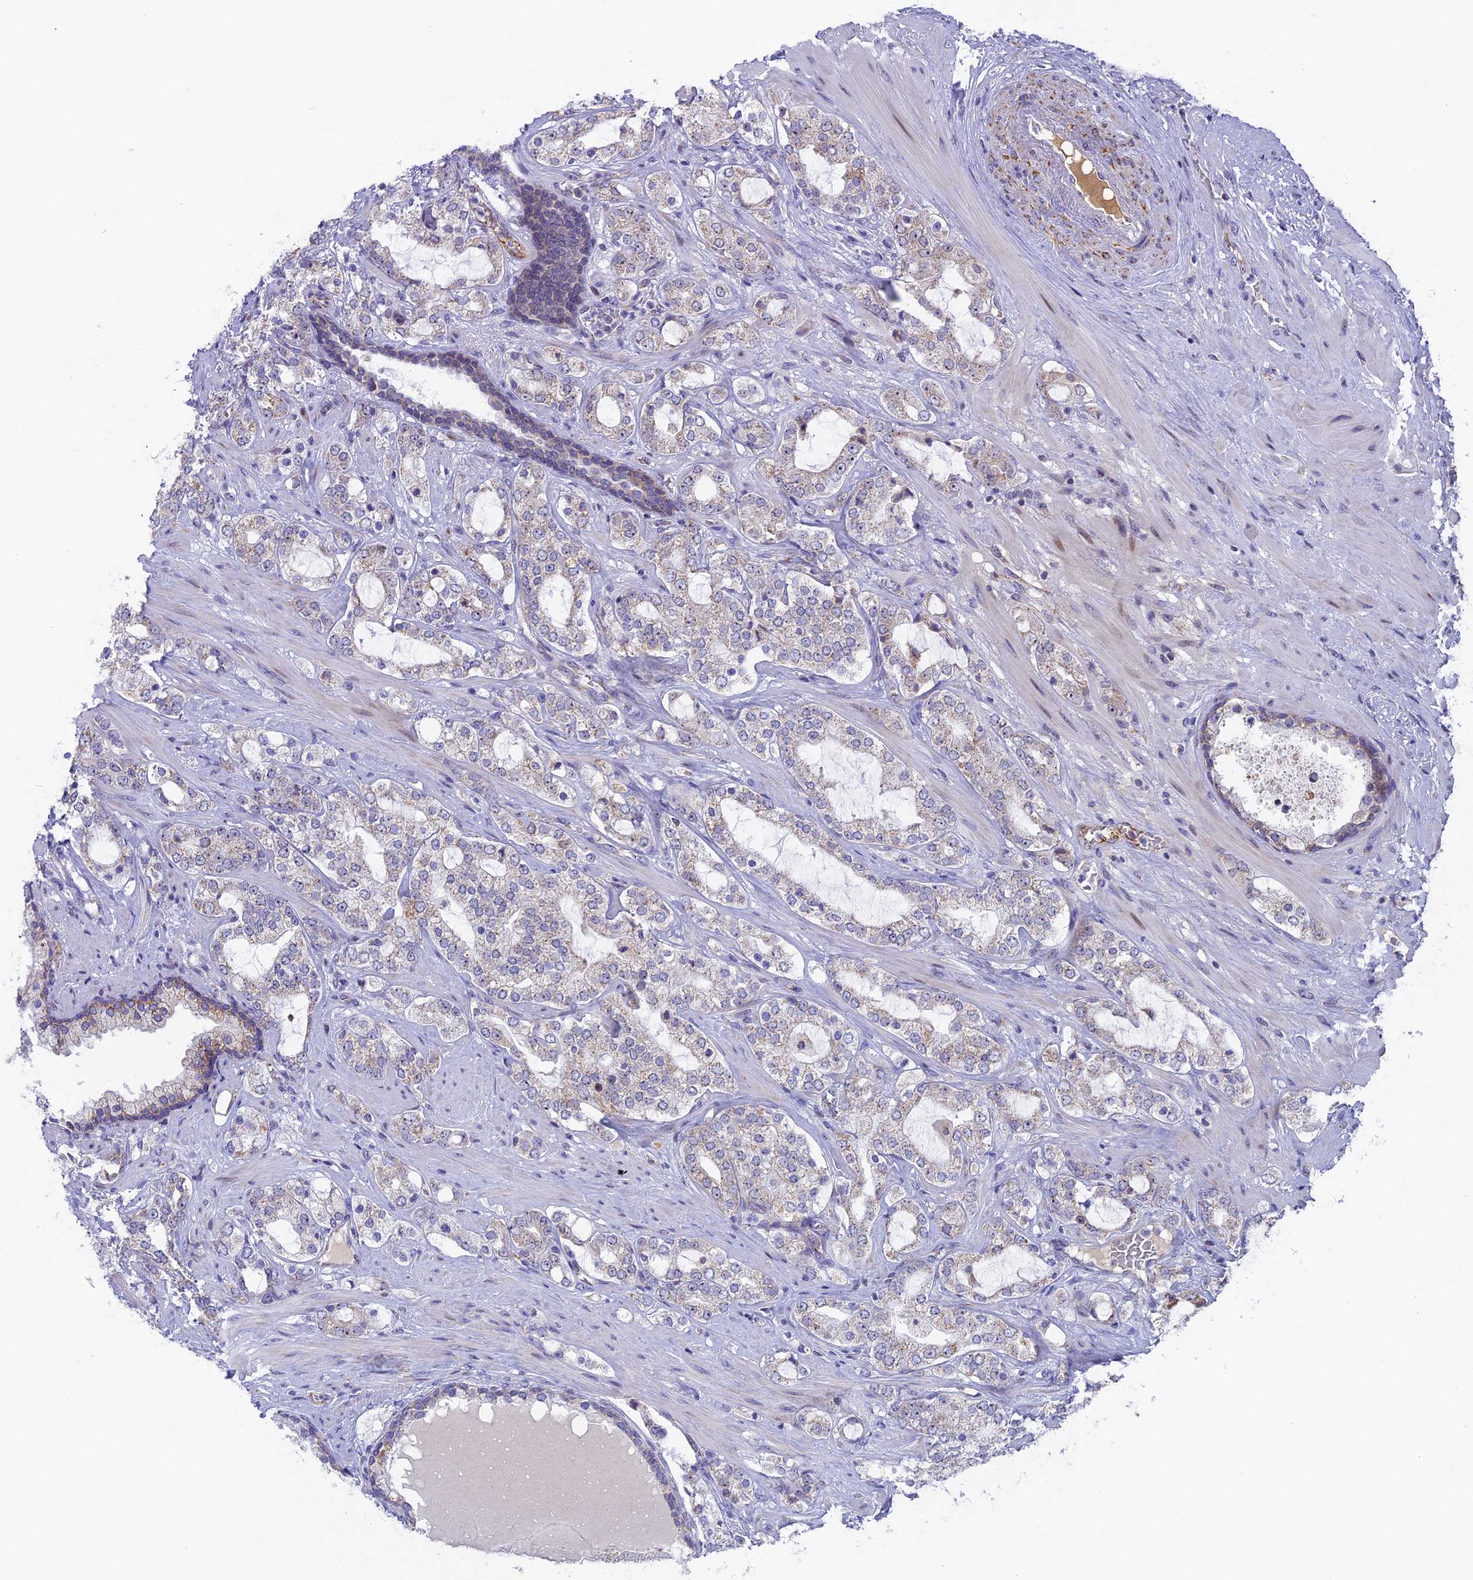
{"staining": {"intensity": "negative", "quantity": "none", "location": "none"}, "tissue": "prostate cancer", "cell_type": "Tumor cells", "image_type": "cancer", "snomed": [{"axis": "morphology", "description": "Adenocarcinoma, High grade"}, {"axis": "topography", "description": "Prostate"}], "caption": "Adenocarcinoma (high-grade) (prostate) was stained to show a protein in brown. There is no significant expression in tumor cells. The staining was performed using DAB (3,3'-diaminobenzidine) to visualize the protein expression in brown, while the nuclei were stained in blue with hematoxylin (Magnification: 20x).", "gene": "DTWD1", "patient": {"sex": "male", "age": 64}}